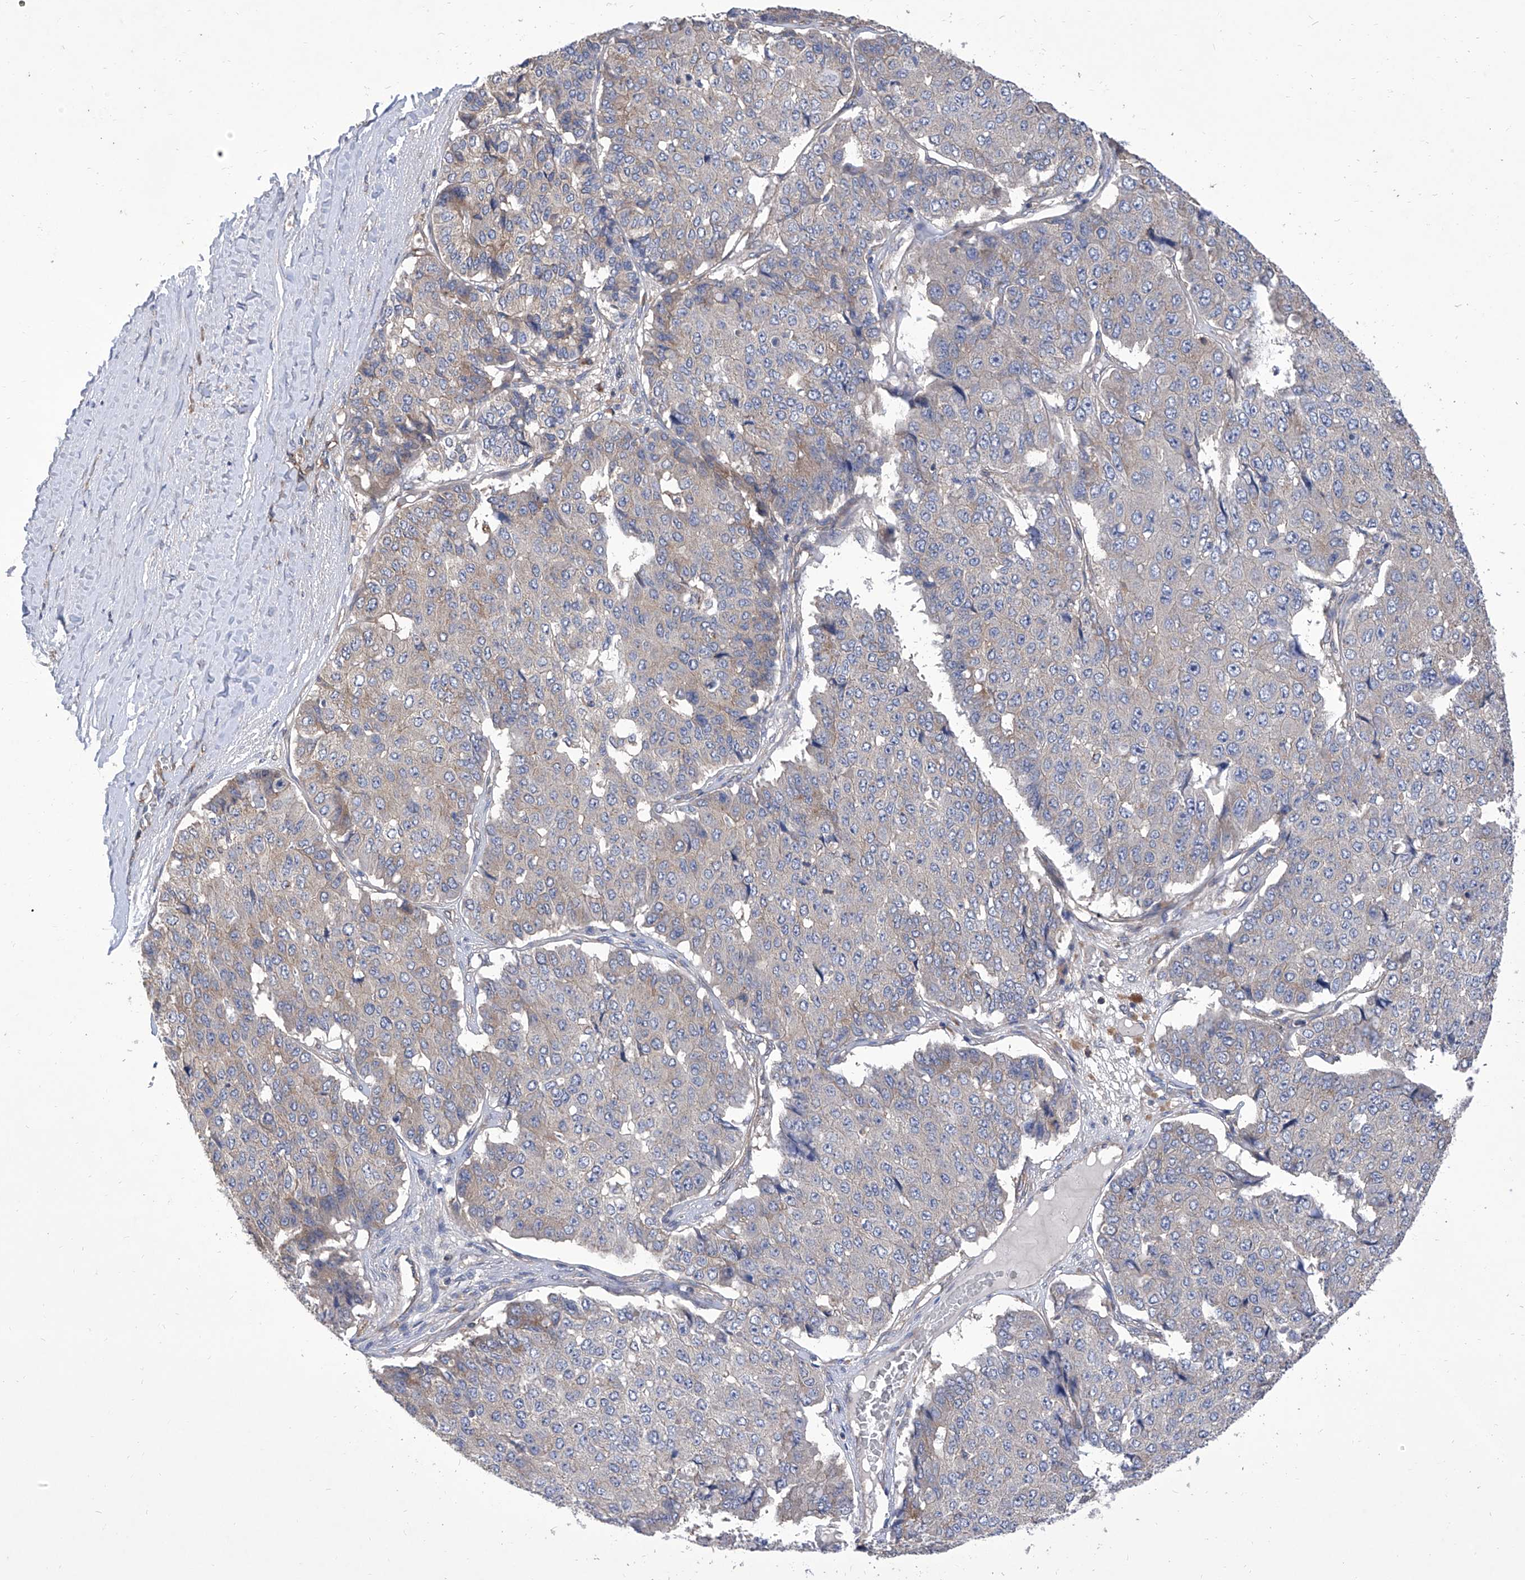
{"staining": {"intensity": "negative", "quantity": "none", "location": "none"}, "tissue": "pancreatic cancer", "cell_type": "Tumor cells", "image_type": "cancer", "snomed": [{"axis": "morphology", "description": "Adenocarcinoma, NOS"}, {"axis": "topography", "description": "Pancreas"}], "caption": "An image of adenocarcinoma (pancreatic) stained for a protein demonstrates no brown staining in tumor cells.", "gene": "TJAP1", "patient": {"sex": "male", "age": 50}}